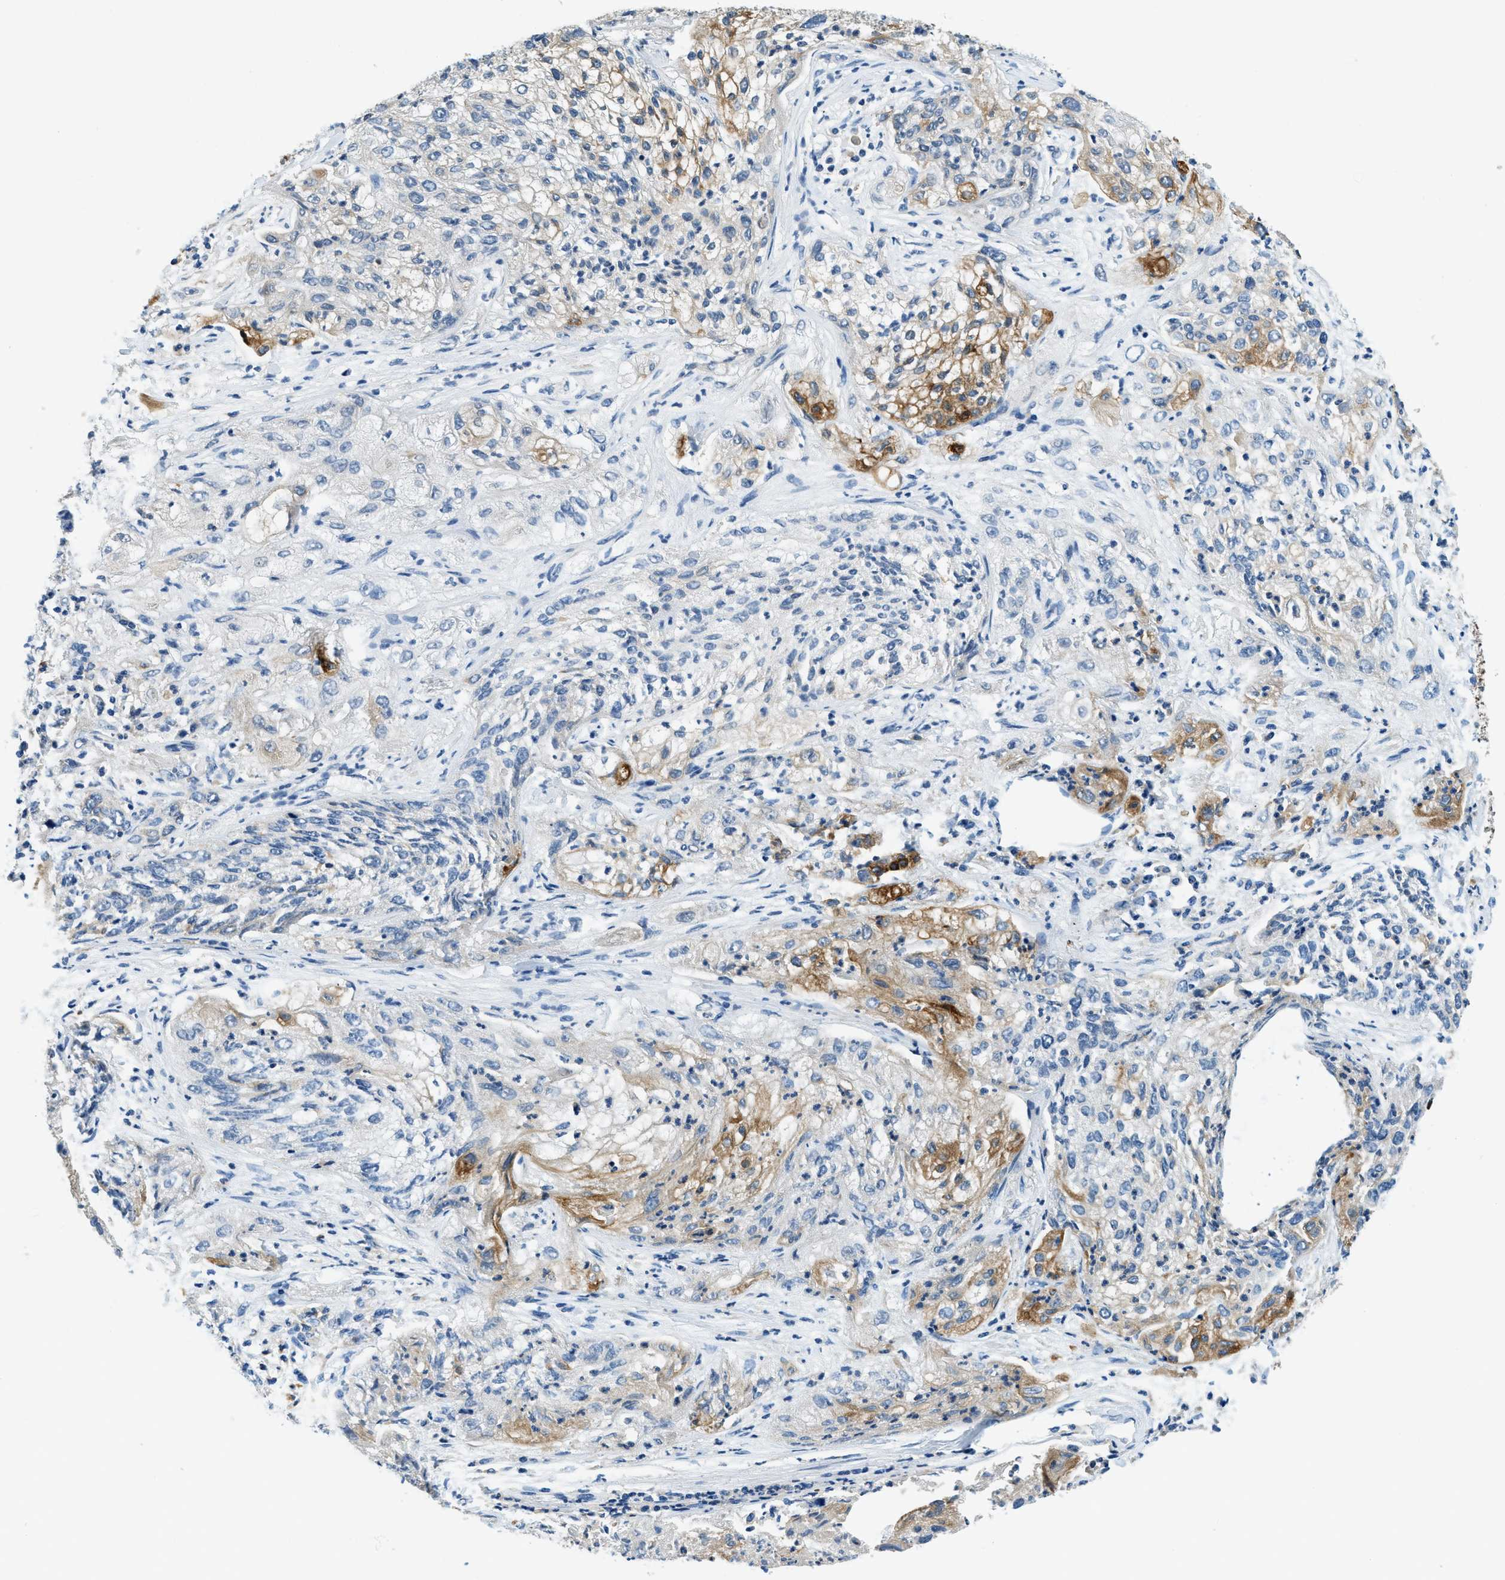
{"staining": {"intensity": "strong", "quantity": "25%-75%", "location": "cytoplasmic/membranous"}, "tissue": "lung cancer", "cell_type": "Tumor cells", "image_type": "cancer", "snomed": [{"axis": "morphology", "description": "Inflammation, NOS"}, {"axis": "morphology", "description": "Squamous cell carcinoma, NOS"}, {"axis": "topography", "description": "Lymph node"}, {"axis": "topography", "description": "Soft tissue"}, {"axis": "topography", "description": "Lung"}], "caption": "Human squamous cell carcinoma (lung) stained for a protein (brown) displays strong cytoplasmic/membranous positive expression in about 25%-75% of tumor cells.", "gene": "RAB11FIP1", "patient": {"sex": "male", "age": 66}}